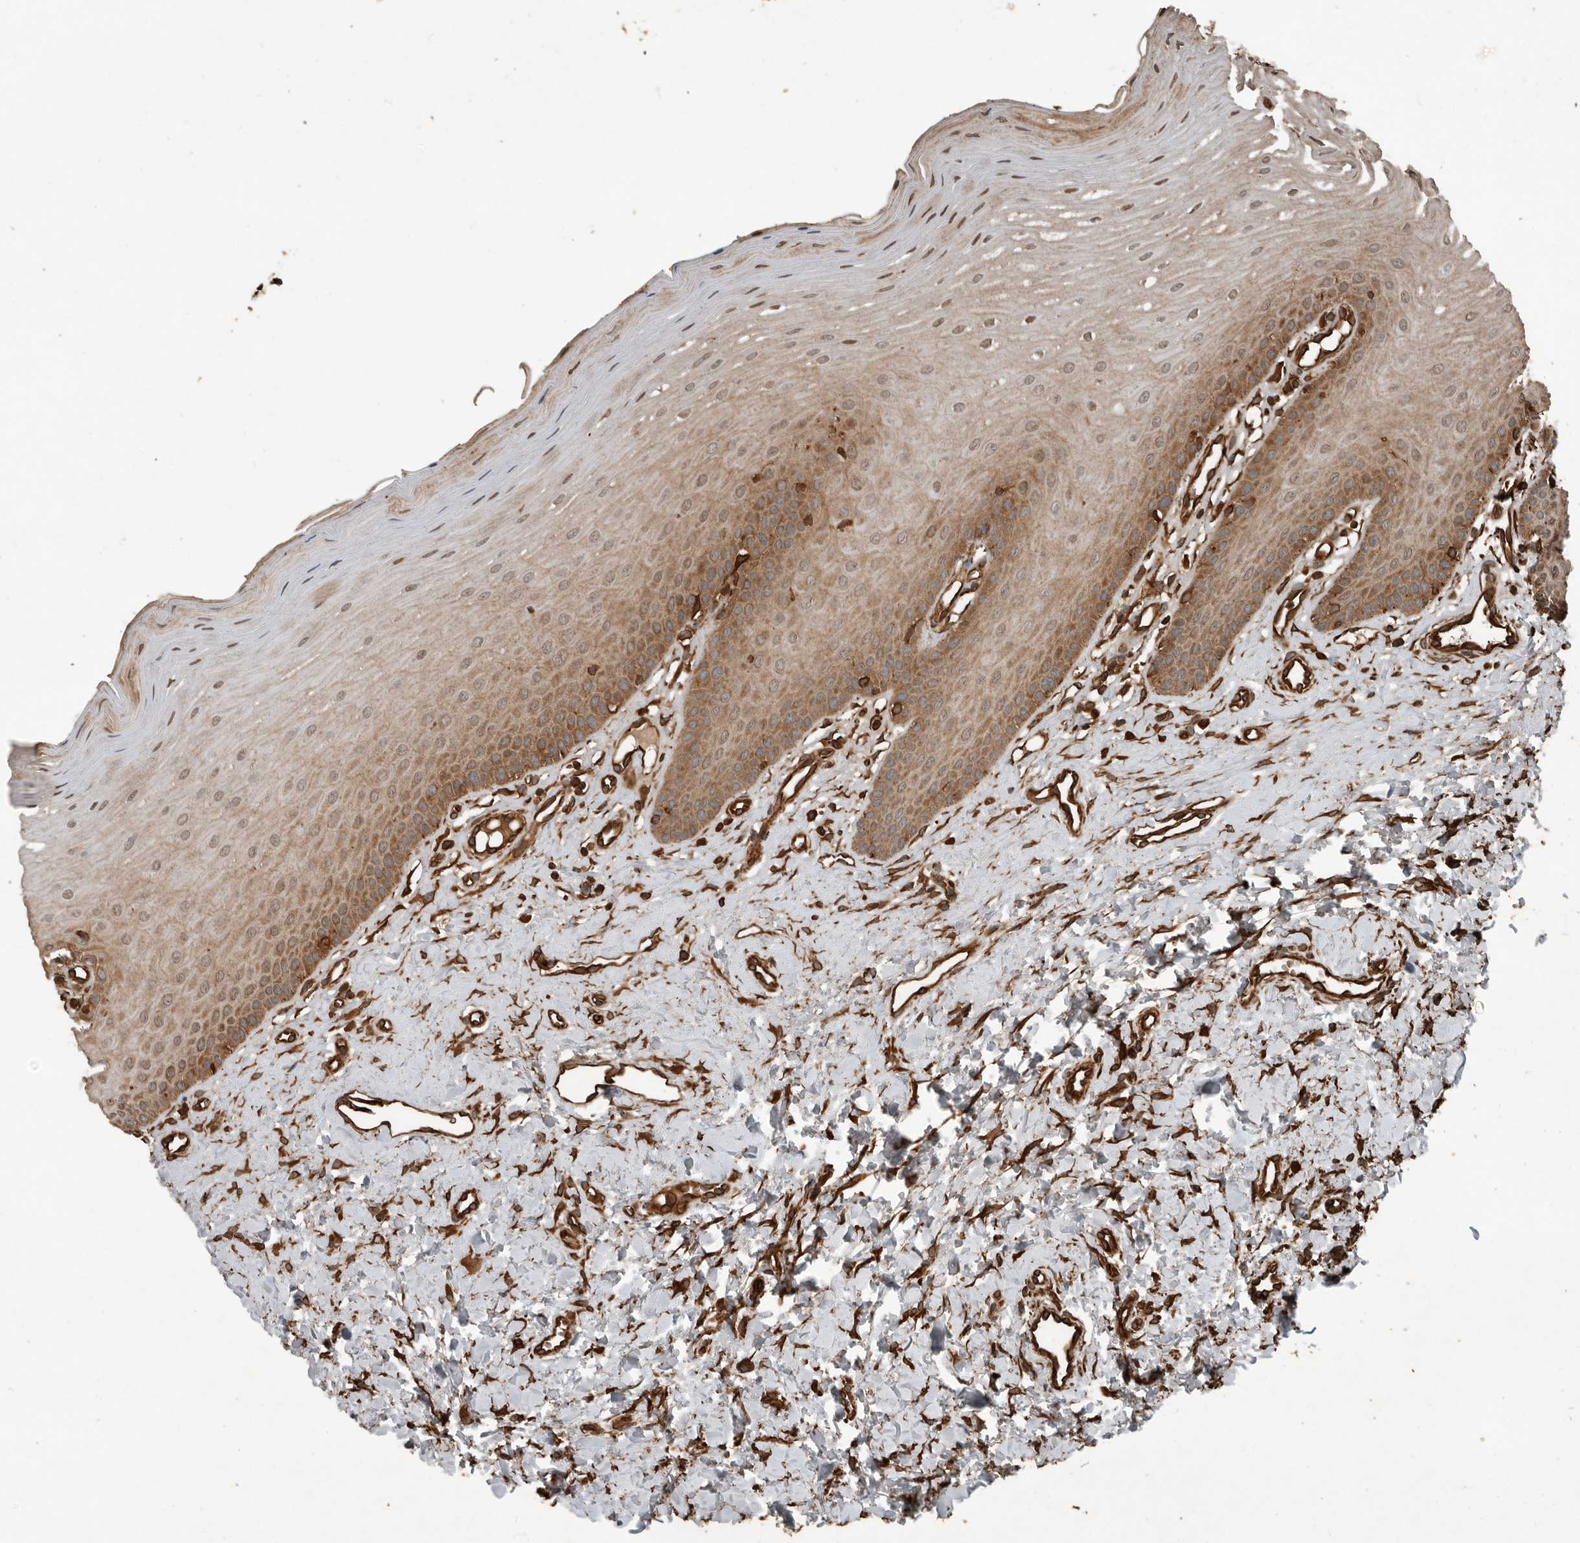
{"staining": {"intensity": "moderate", "quantity": ">75%", "location": "cytoplasmic/membranous"}, "tissue": "oral mucosa", "cell_type": "Squamous epithelial cells", "image_type": "normal", "snomed": [{"axis": "morphology", "description": "Normal tissue, NOS"}, {"axis": "topography", "description": "Oral tissue"}], "caption": "A high-resolution micrograph shows immunohistochemistry (IHC) staining of unremarkable oral mucosa, which reveals moderate cytoplasmic/membranous positivity in approximately >75% of squamous epithelial cells.", "gene": "YOD1", "patient": {"sex": "female", "age": 39}}